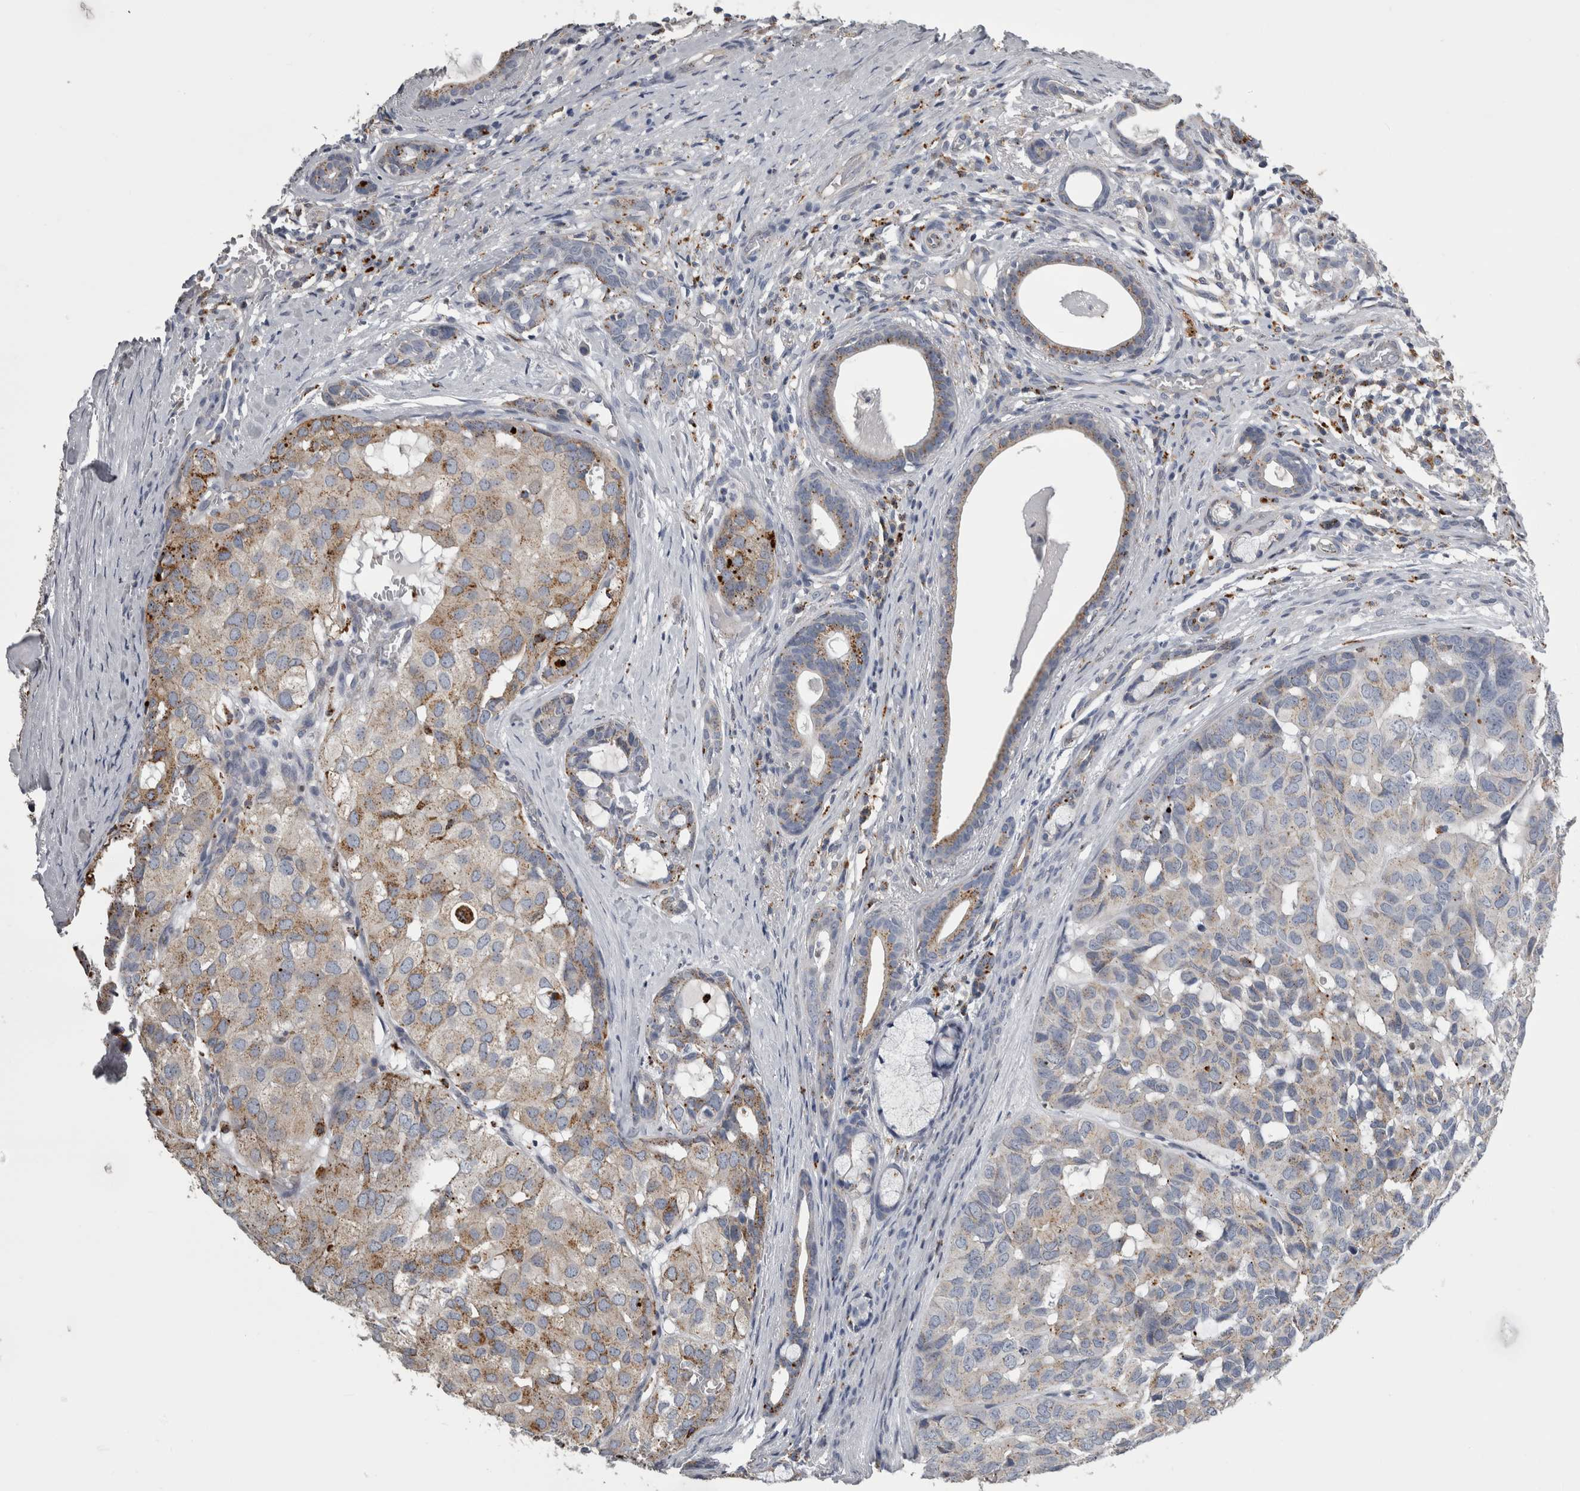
{"staining": {"intensity": "moderate", "quantity": "25%-75%", "location": "cytoplasmic/membranous"}, "tissue": "head and neck cancer", "cell_type": "Tumor cells", "image_type": "cancer", "snomed": [{"axis": "morphology", "description": "Adenocarcinoma, NOS"}, {"axis": "topography", "description": "Salivary gland, NOS"}, {"axis": "topography", "description": "Head-Neck"}], "caption": "A high-resolution histopathology image shows immunohistochemistry (IHC) staining of head and neck cancer (adenocarcinoma), which reveals moderate cytoplasmic/membranous staining in approximately 25%-75% of tumor cells.", "gene": "DPP7", "patient": {"sex": "female", "age": 76}}